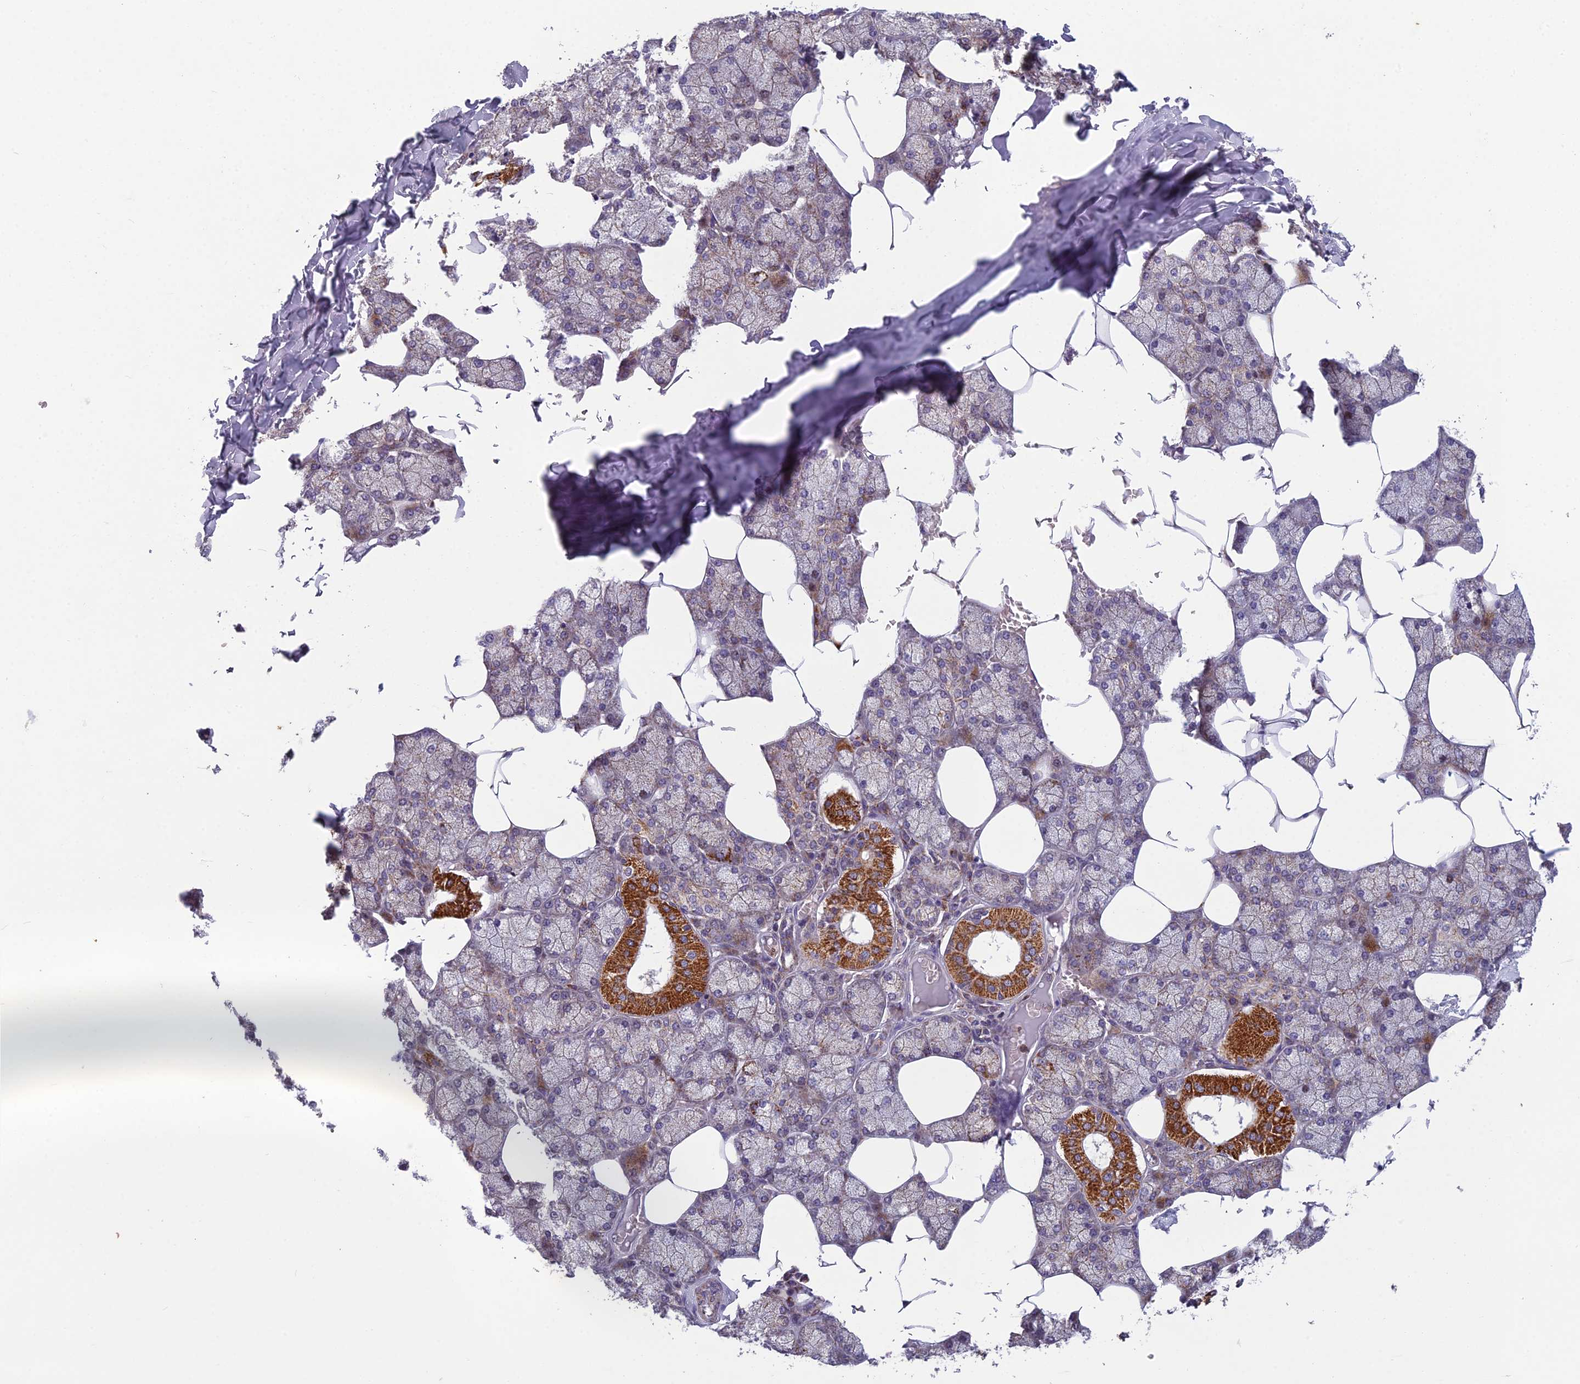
{"staining": {"intensity": "strong", "quantity": "<25%", "location": "cytoplasmic/membranous"}, "tissue": "salivary gland", "cell_type": "Glandular cells", "image_type": "normal", "snomed": [{"axis": "morphology", "description": "Normal tissue, NOS"}, {"axis": "topography", "description": "Salivary gland"}], "caption": "Immunohistochemical staining of normal human salivary gland reveals medium levels of strong cytoplasmic/membranous expression in about <25% of glandular cells.", "gene": "ENSG00000188897", "patient": {"sex": "male", "age": 62}}